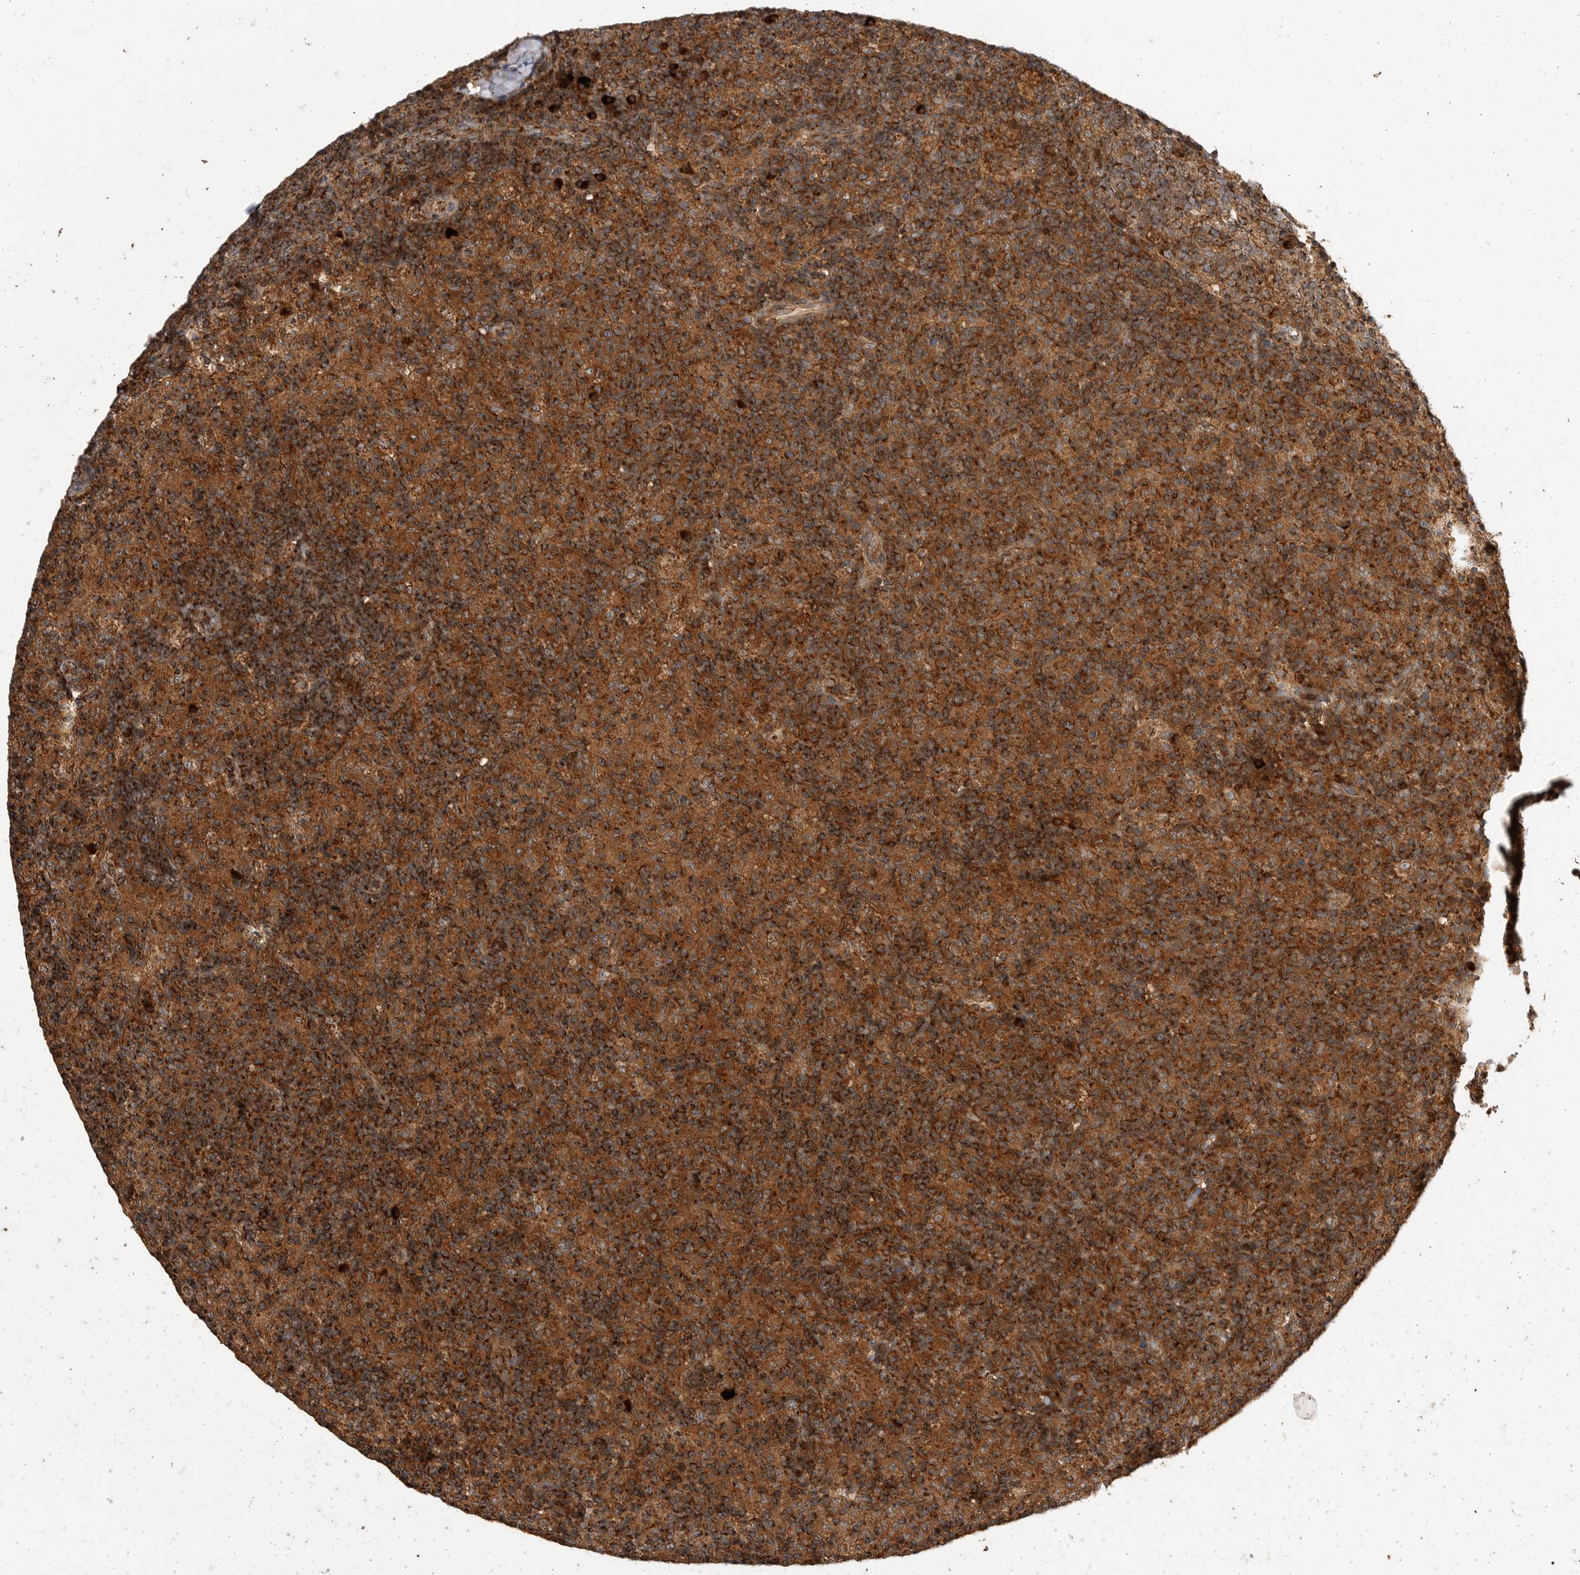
{"staining": {"intensity": "strong", "quantity": ">75%", "location": "cytoplasmic/membranous"}, "tissue": "lymph node", "cell_type": "Non-germinal center cells", "image_type": "normal", "snomed": [{"axis": "morphology", "description": "Normal tissue, NOS"}, {"axis": "morphology", "description": "Inflammation, NOS"}, {"axis": "topography", "description": "Lymph node"}], "caption": "Normal lymph node displays strong cytoplasmic/membranous expression in approximately >75% of non-germinal center cells, visualized by immunohistochemistry.", "gene": "KYAT3", "patient": {"sex": "male", "age": 55}}